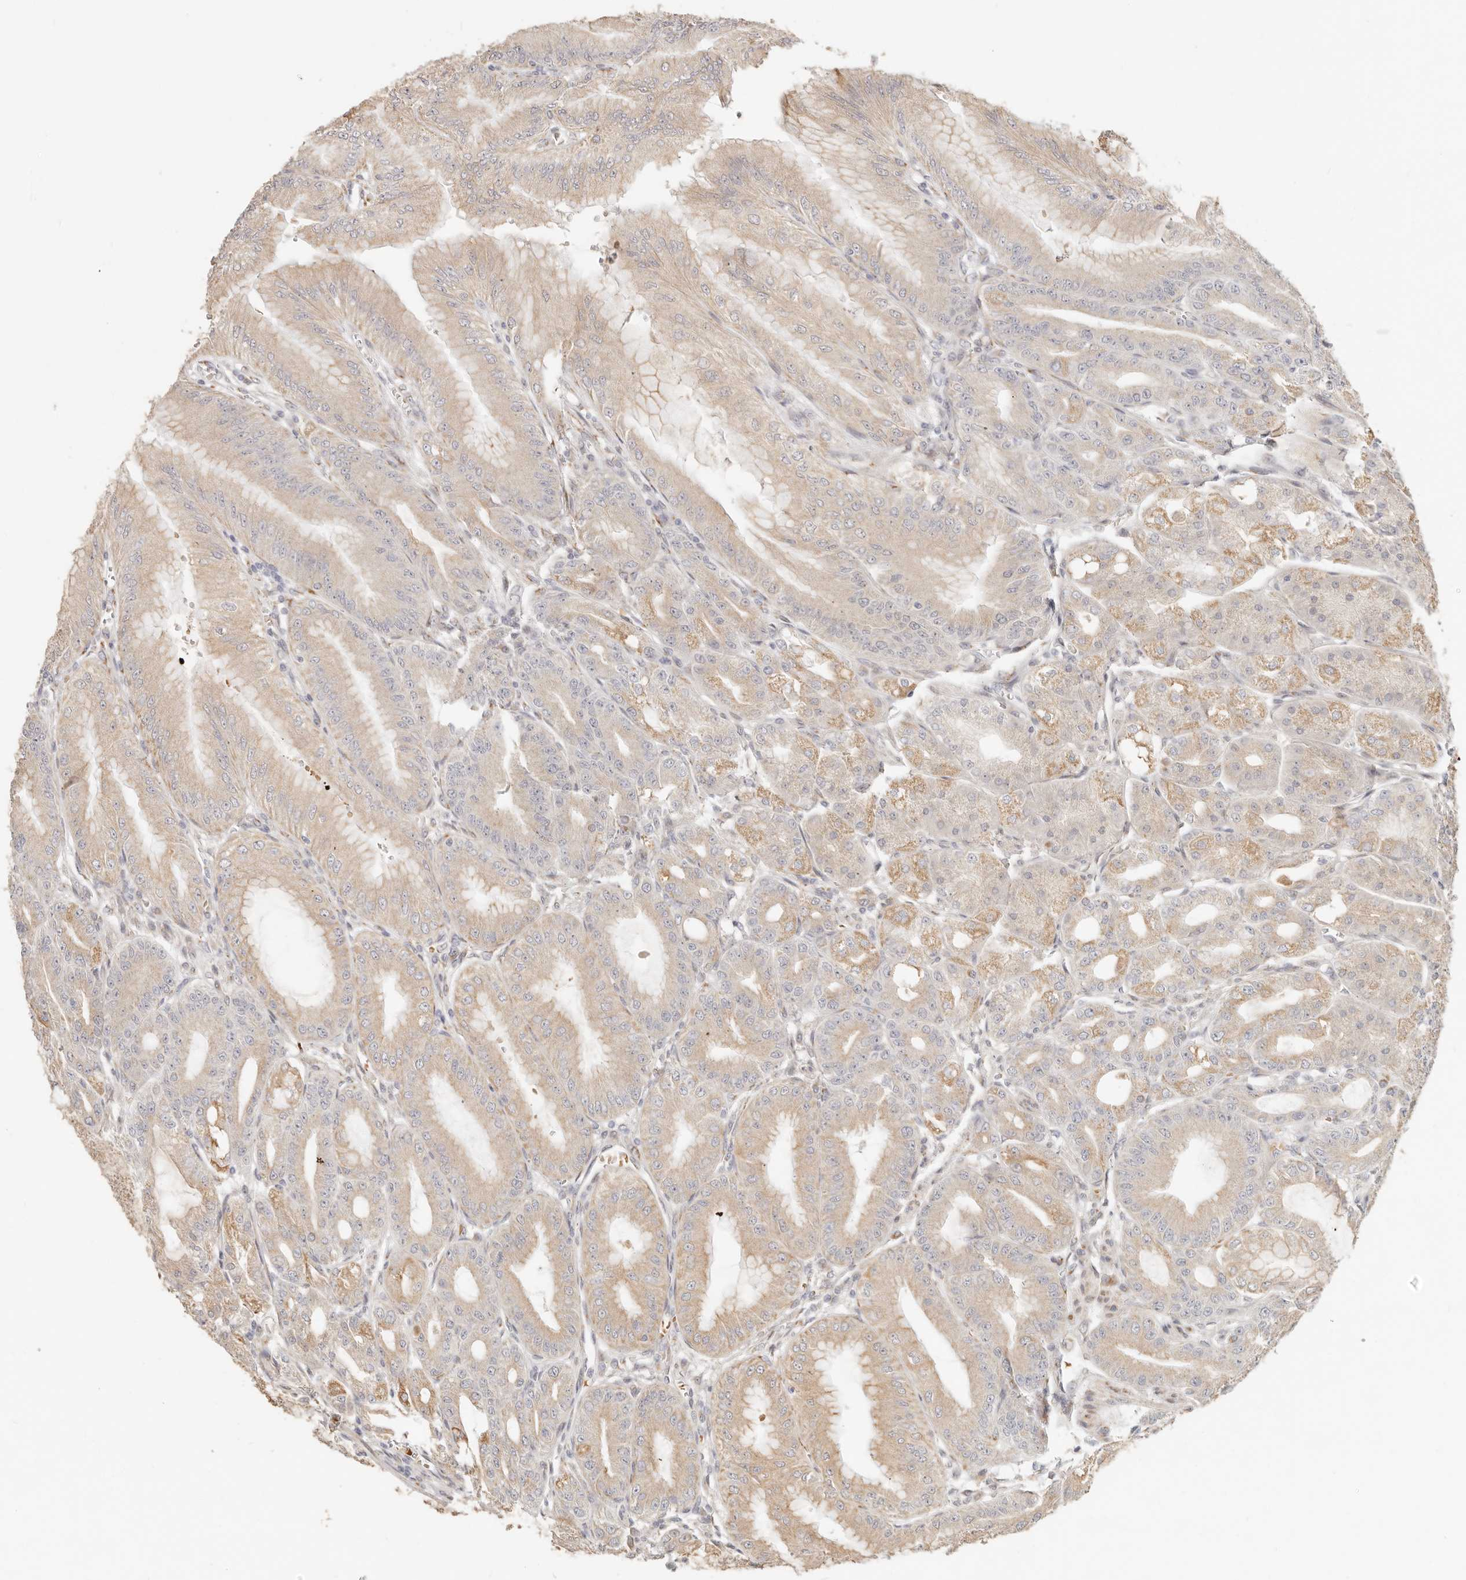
{"staining": {"intensity": "moderate", "quantity": "25%-75%", "location": "cytoplasmic/membranous"}, "tissue": "stomach", "cell_type": "Glandular cells", "image_type": "normal", "snomed": [{"axis": "morphology", "description": "Normal tissue, NOS"}, {"axis": "topography", "description": "Stomach, lower"}], "caption": "IHC staining of unremarkable stomach, which displays medium levels of moderate cytoplasmic/membranous positivity in about 25%-75% of glandular cells indicating moderate cytoplasmic/membranous protein positivity. The staining was performed using DAB (3,3'-diaminobenzidine) (brown) for protein detection and nuclei were counterstained in hematoxylin (blue).", "gene": "FAM20B", "patient": {"sex": "male", "age": 71}}